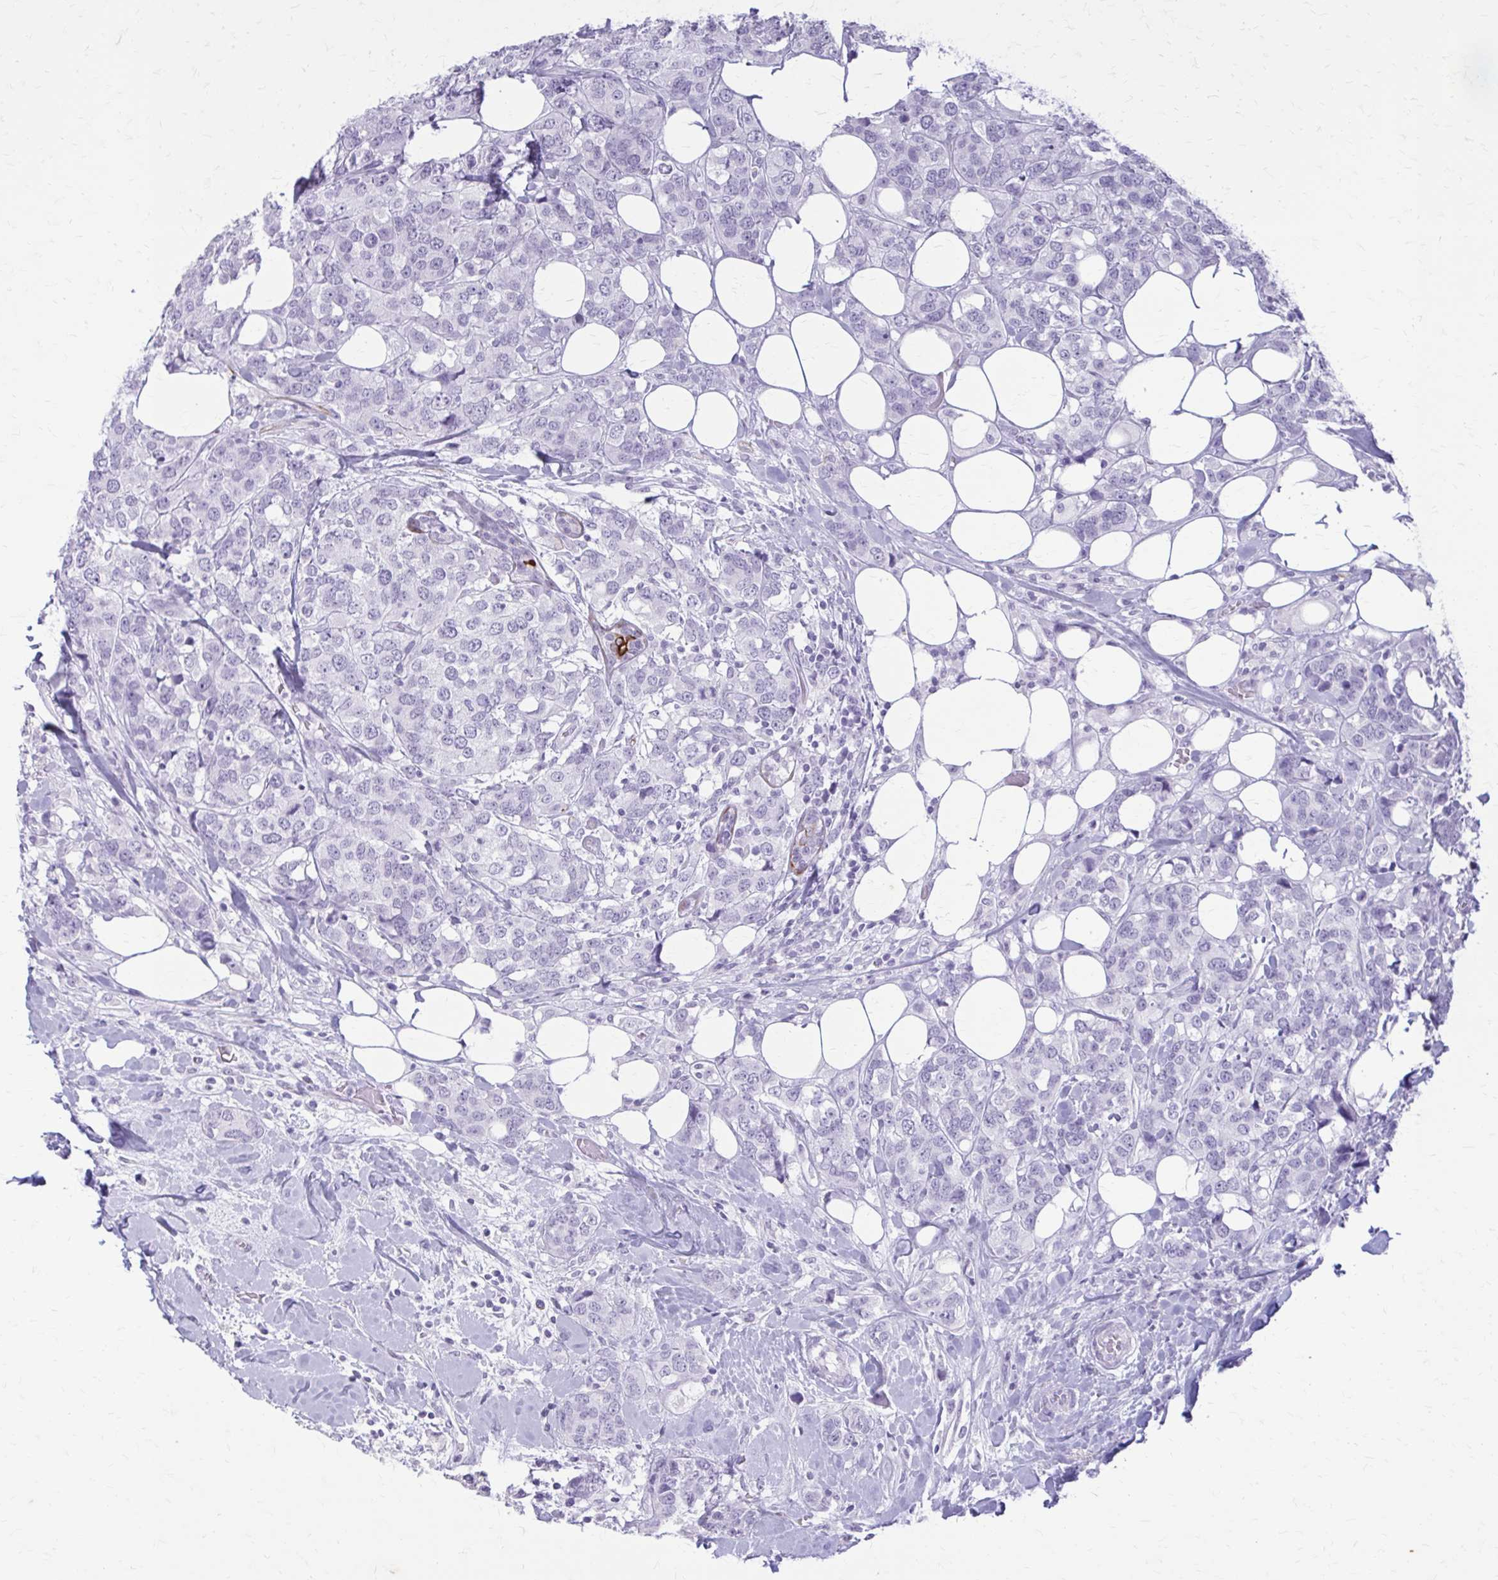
{"staining": {"intensity": "negative", "quantity": "none", "location": "none"}, "tissue": "breast cancer", "cell_type": "Tumor cells", "image_type": "cancer", "snomed": [{"axis": "morphology", "description": "Lobular carcinoma"}, {"axis": "topography", "description": "Breast"}], "caption": "Immunohistochemical staining of lobular carcinoma (breast) shows no significant staining in tumor cells.", "gene": "KRT5", "patient": {"sex": "female", "age": 59}}